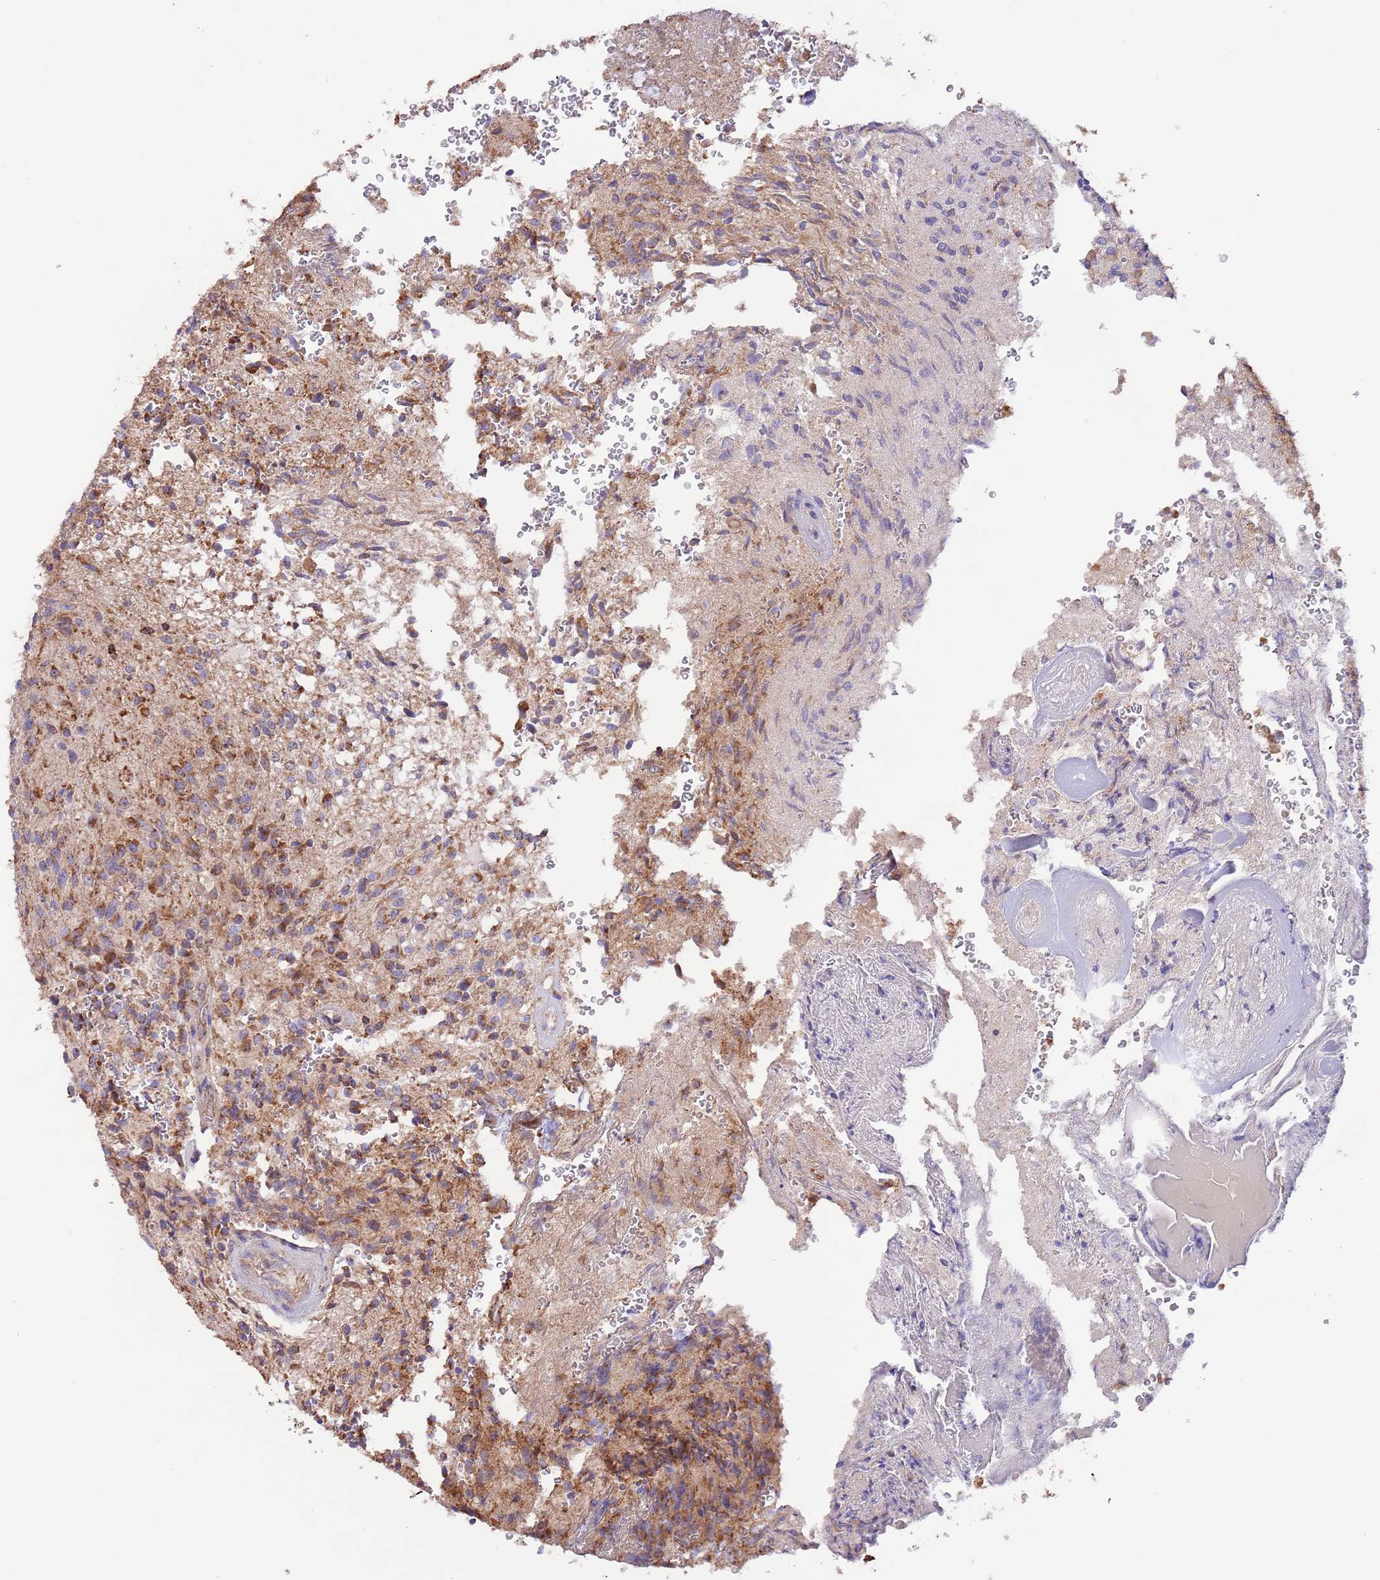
{"staining": {"intensity": "strong", "quantity": ">75%", "location": "cytoplasmic/membranous"}, "tissue": "glioma", "cell_type": "Tumor cells", "image_type": "cancer", "snomed": [{"axis": "morphology", "description": "Normal tissue, NOS"}, {"axis": "morphology", "description": "Glioma, malignant, High grade"}, {"axis": "topography", "description": "Cerebral cortex"}], "caption": "Immunohistochemical staining of human malignant high-grade glioma reveals high levels of strong cytoplasmic/membranous staining in approximately >75% of tumor cells.", "gene": "DNAJA3", "patient": {"sex": "male", "age": 56}}